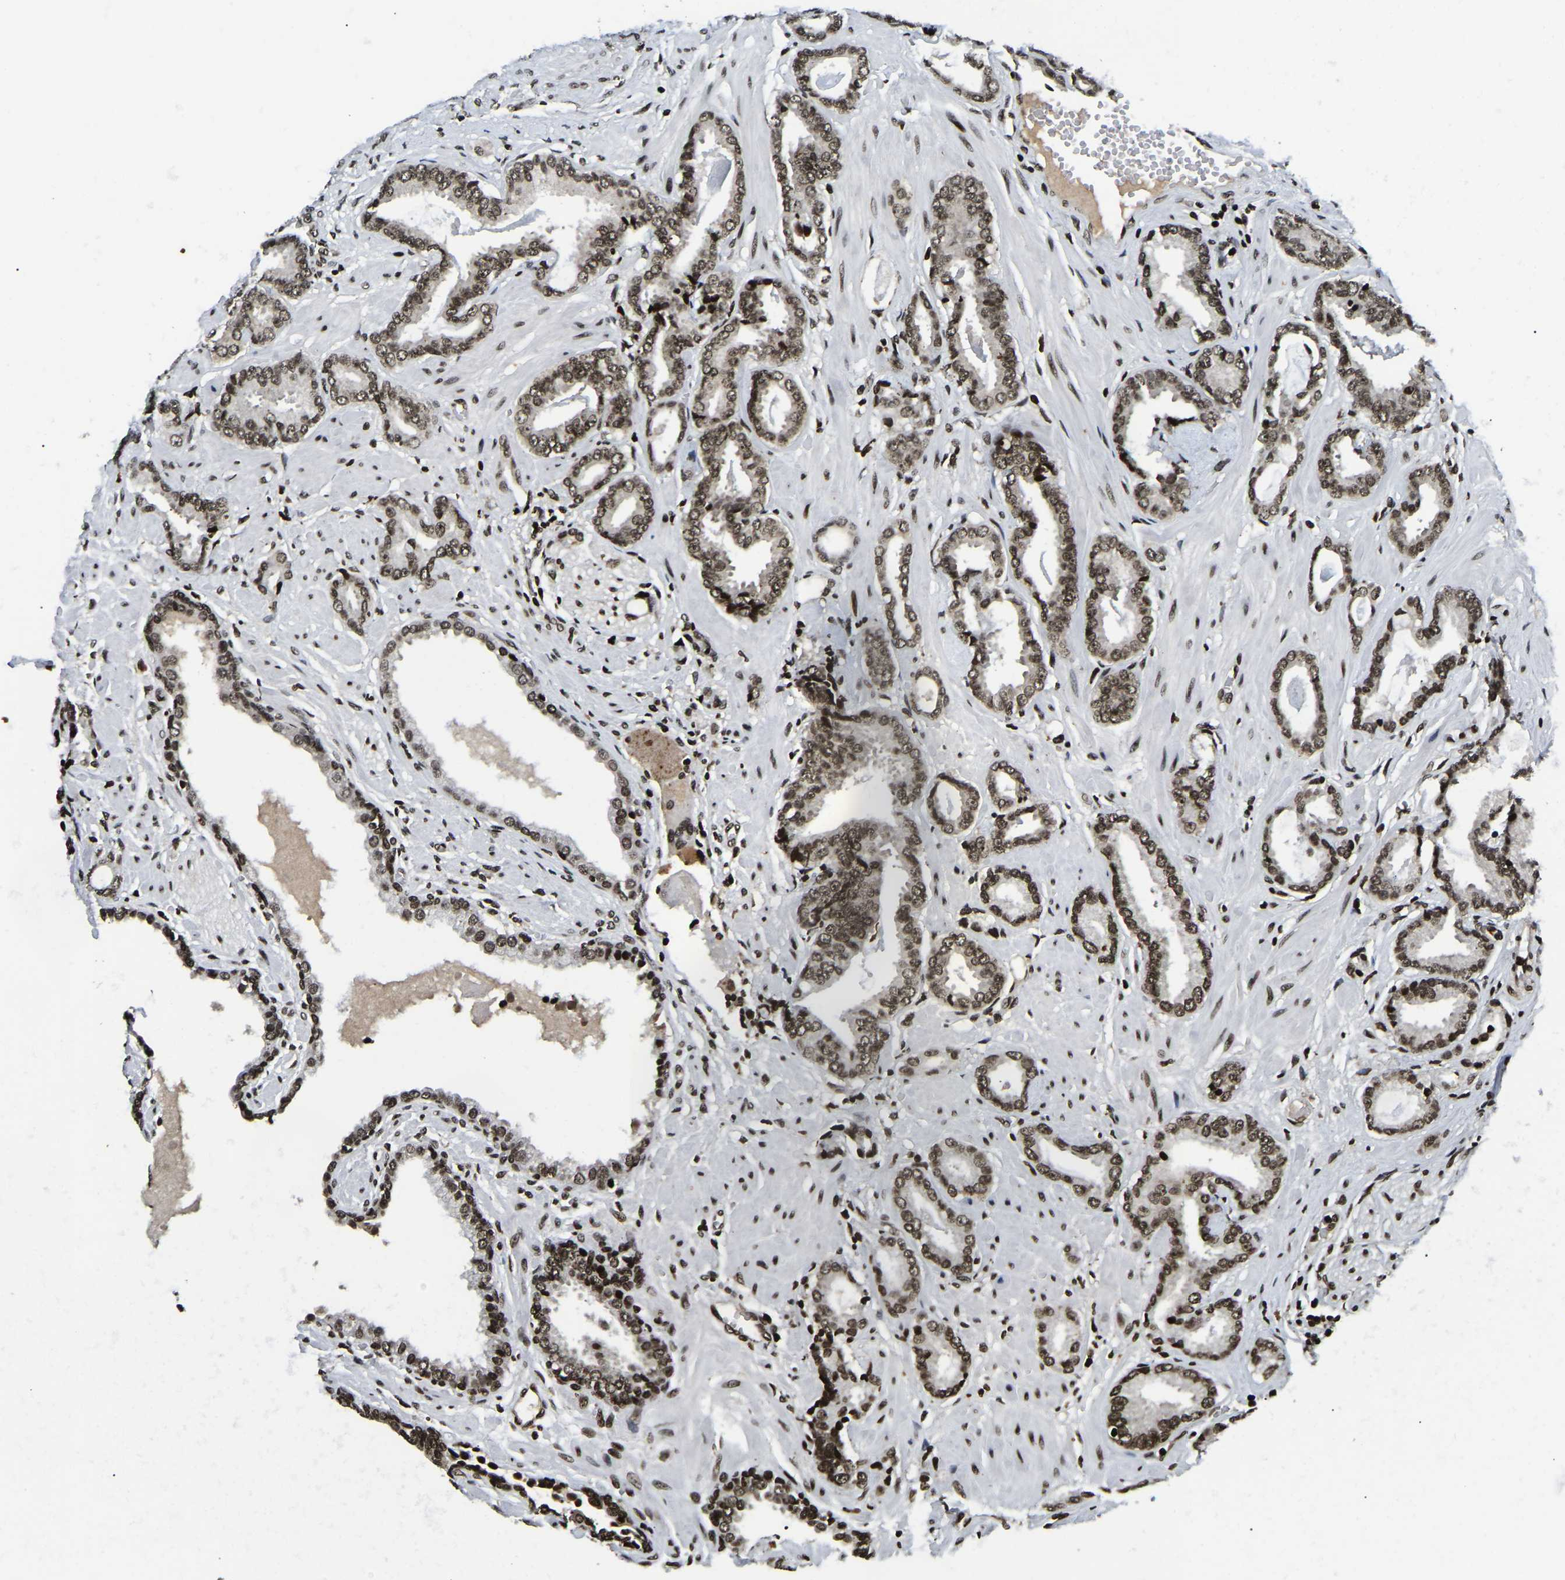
{"staining": {"intensity": "strong", "quantity": ">75%", "location": "nuclear"}, "tissue": "prostate cancer", "cell_type": "Tumor cells", "image_type": "cancer", "snomed": [{"axis": "morphology", "description": "Adenocarcinoma, Low grade"}, {"axis": "topography", "description": "Prostate"}], "caption": "Immunohistochemical staining of human prostate cancer (low-grade adenocarcinoma) demonstrates high levels of strong nuclear protein expression in approximately >75% of tumor cells.", "gene": "LRRC61", "patient": {"sex": "male", "age": 53}}